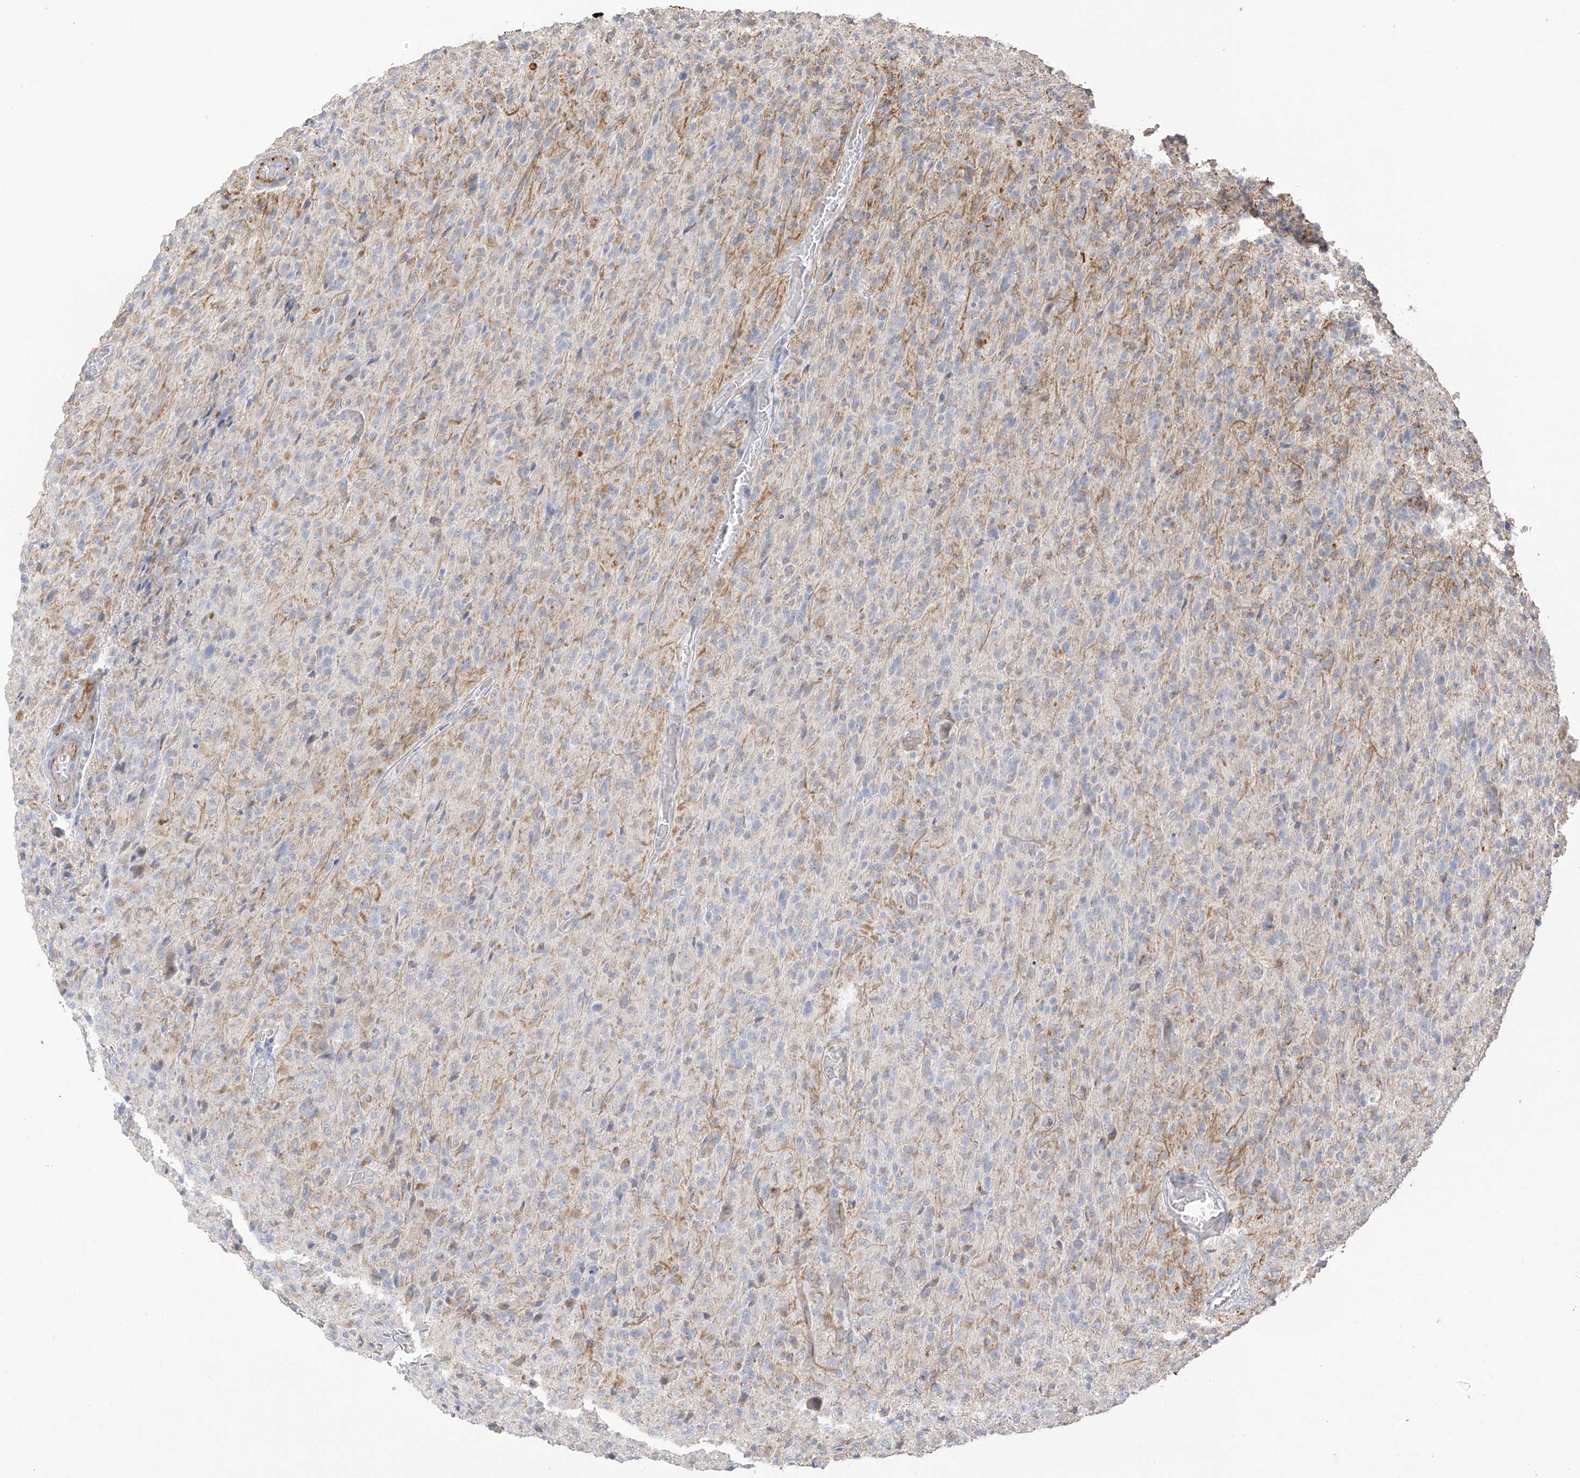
{"staining": {"intensity": "negative", "quantity": "none", "location": "none"}, "tissue": "glioma", "cell_type": "Tumor cells", "image_type": "cancer", "snomed": [{"axis": "morphology", "description": "Glioma, malignant, High grade"}, {"axis": "topography", "description": "Brain"}], "caption": "An image of human glioma is negative for staining in tumor cells.", "gene": "DCDC2", "patient": {"sex": "female", "age": 57}}